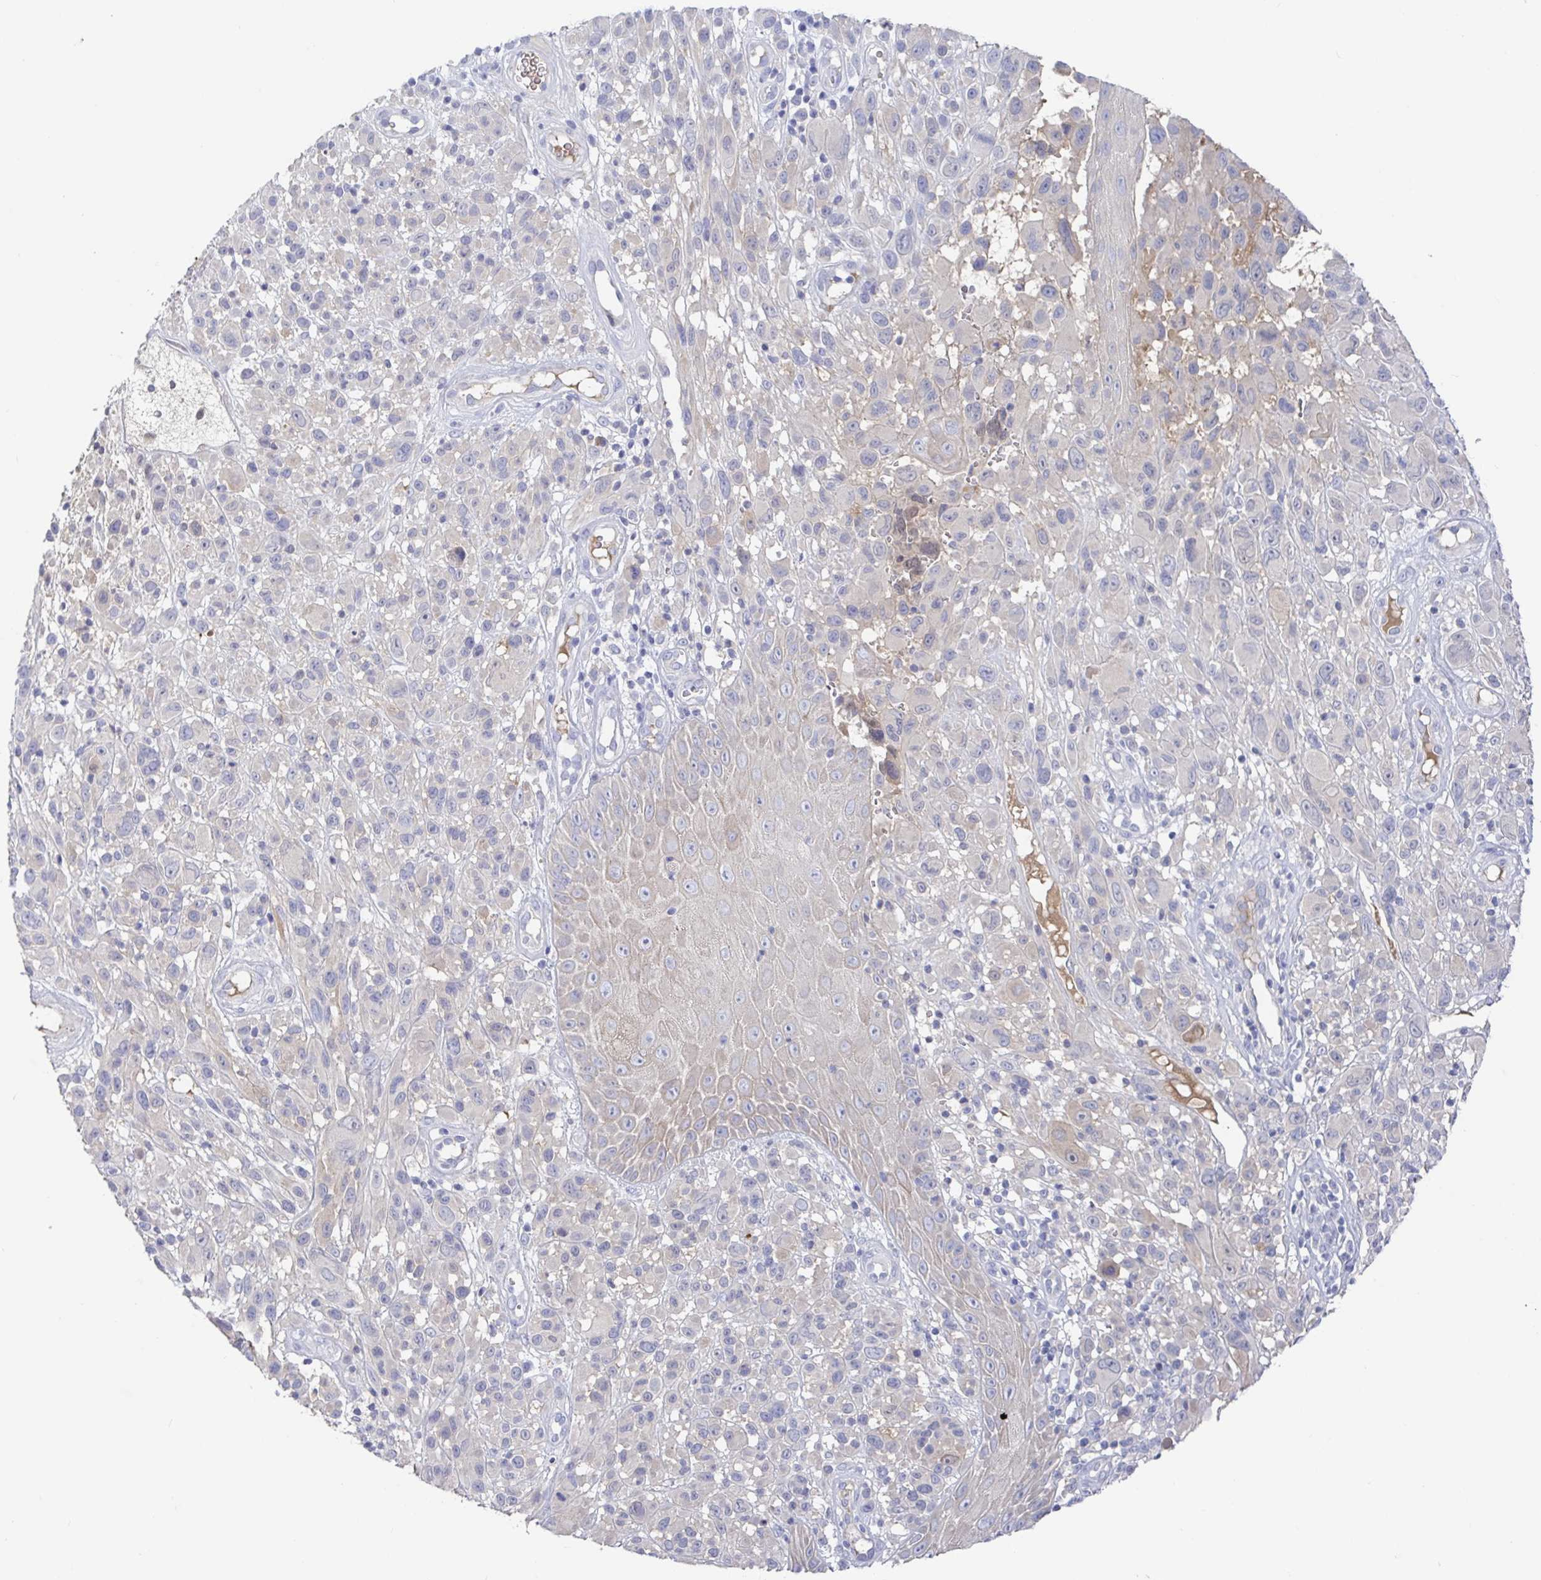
{"staining": {"intensity": "negative", "quantity": "none", "location": "none"}, "tissue": "melanoma", "cell_type": "Tumor cells", "image_type": "cancer", "snomed": [{"axis": "morphology", "description": "Malignant melanoma, NOS"}, {"axis": "topography", "description": "Skin"}], "caption": "Tumor cells are negative for brown protein staining in malignant melanoma. The staining is performed using DAB (3,3'-diaminobenzidine) brown chromogen with nuclei counter-stained in using hematoxylin.", "gene": "GPR148", "patient": {"sex": "male", "age": 68}}